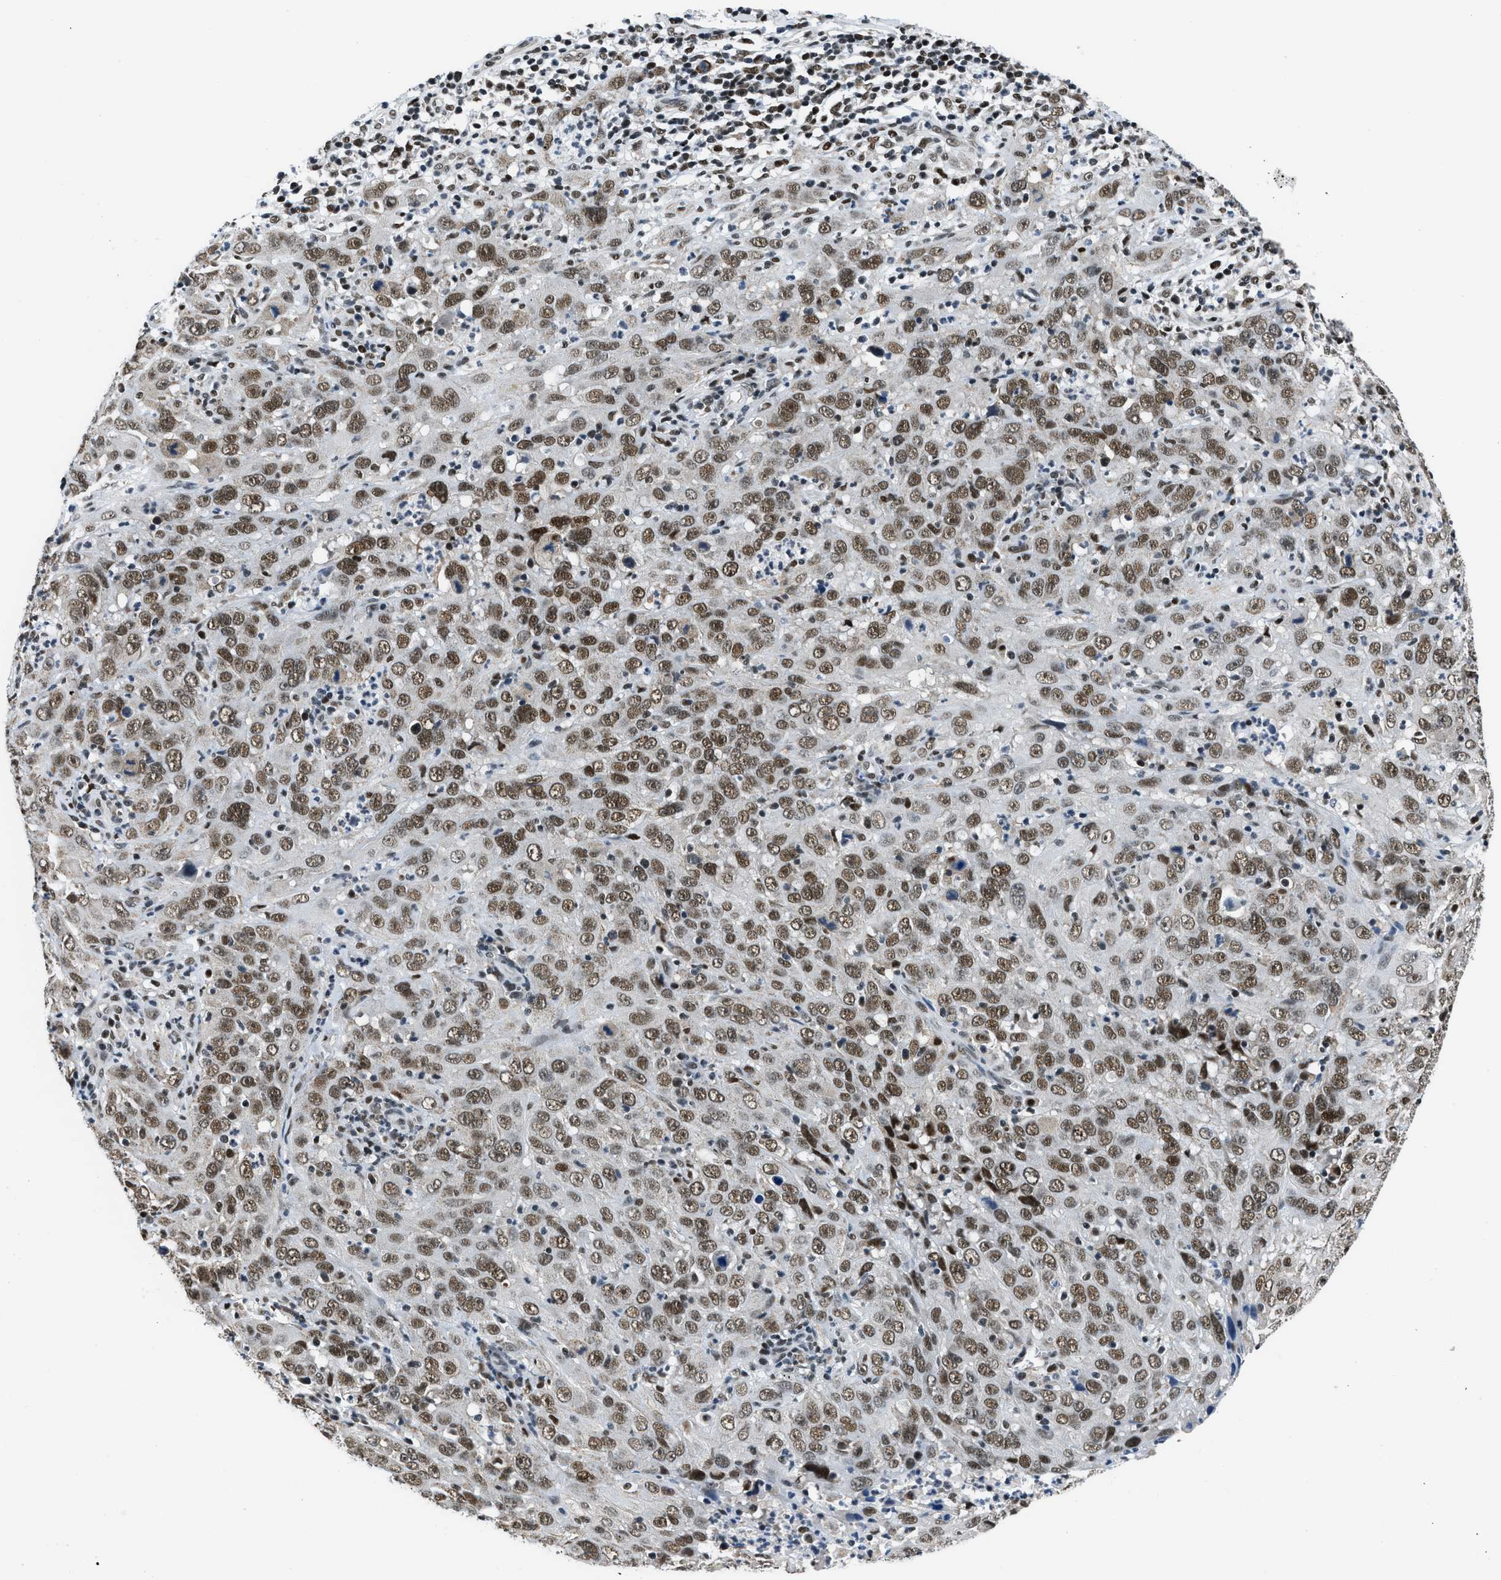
{"staining": {"intensity": "moderate", "quantity": ">75%", "location": "nuclear"}, "tissue": "cervical cancer", "cell_type": "Tumor cells", "image_type": "cancer", "snomed": [{"axis": "morphology", "description": "Squamous cell carcinoma, NOS"}, {"axis": "topography", "description": "Cervix"}], "caption": "Cervical cancer (squamous cell carcinoma) stained with DAB (3,3'-diaminobenzidine) immunohistochemistry (IHC) shows medium levels of moderate nuclear staining in about >75% of tumor cells. The protein is stained brown, and the nuclei are stained in blue (DAB (3,3'-diaminobenzidine) IHC with brightfield microscopy, high magnification).", "gene": "KDM3B", "patient": {"sex": "female", "age": 32}}